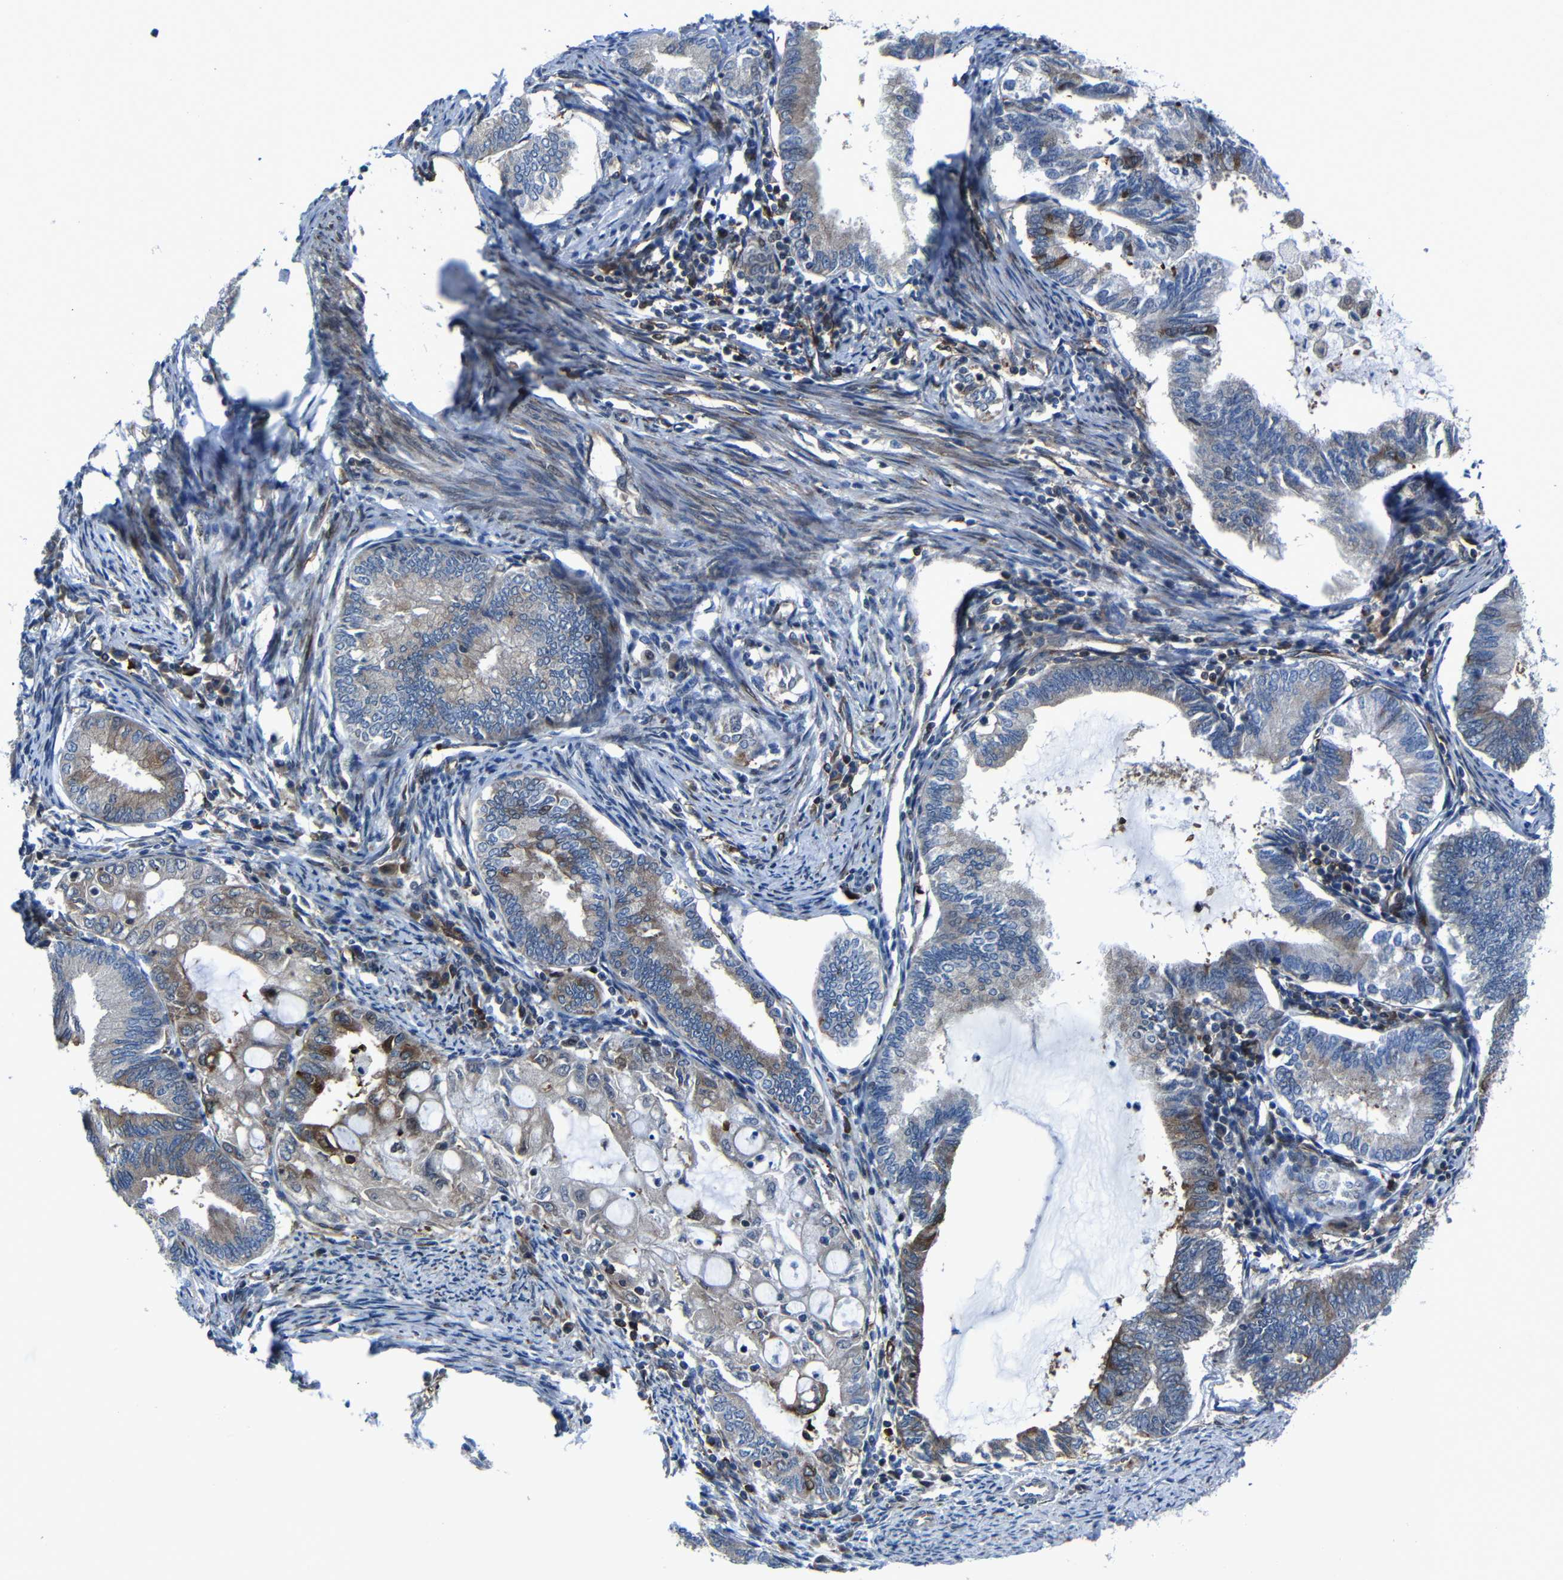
{"staining": {"intensity": "moderate", "quantity": "<25%", "location": "cytoplasmic/membranous"}, "tissue": "endometrial cancer", "cell_type": "Tumor cells", "image_type": "cancer", "snomed": [{"axis": "morphology", "description": "Adenocarcinoma, NOS"}, {"axis": "topography", "description": "Endometrium"}], "caption": "DAB immunohistochemical staining of endometrial cancer exhibits moderate cytoplasmic/membranous protein staining in approximately <25% of tumor cells.", "gene": "KIAA0513", "patient": {"sex": "female", "age": 86}}